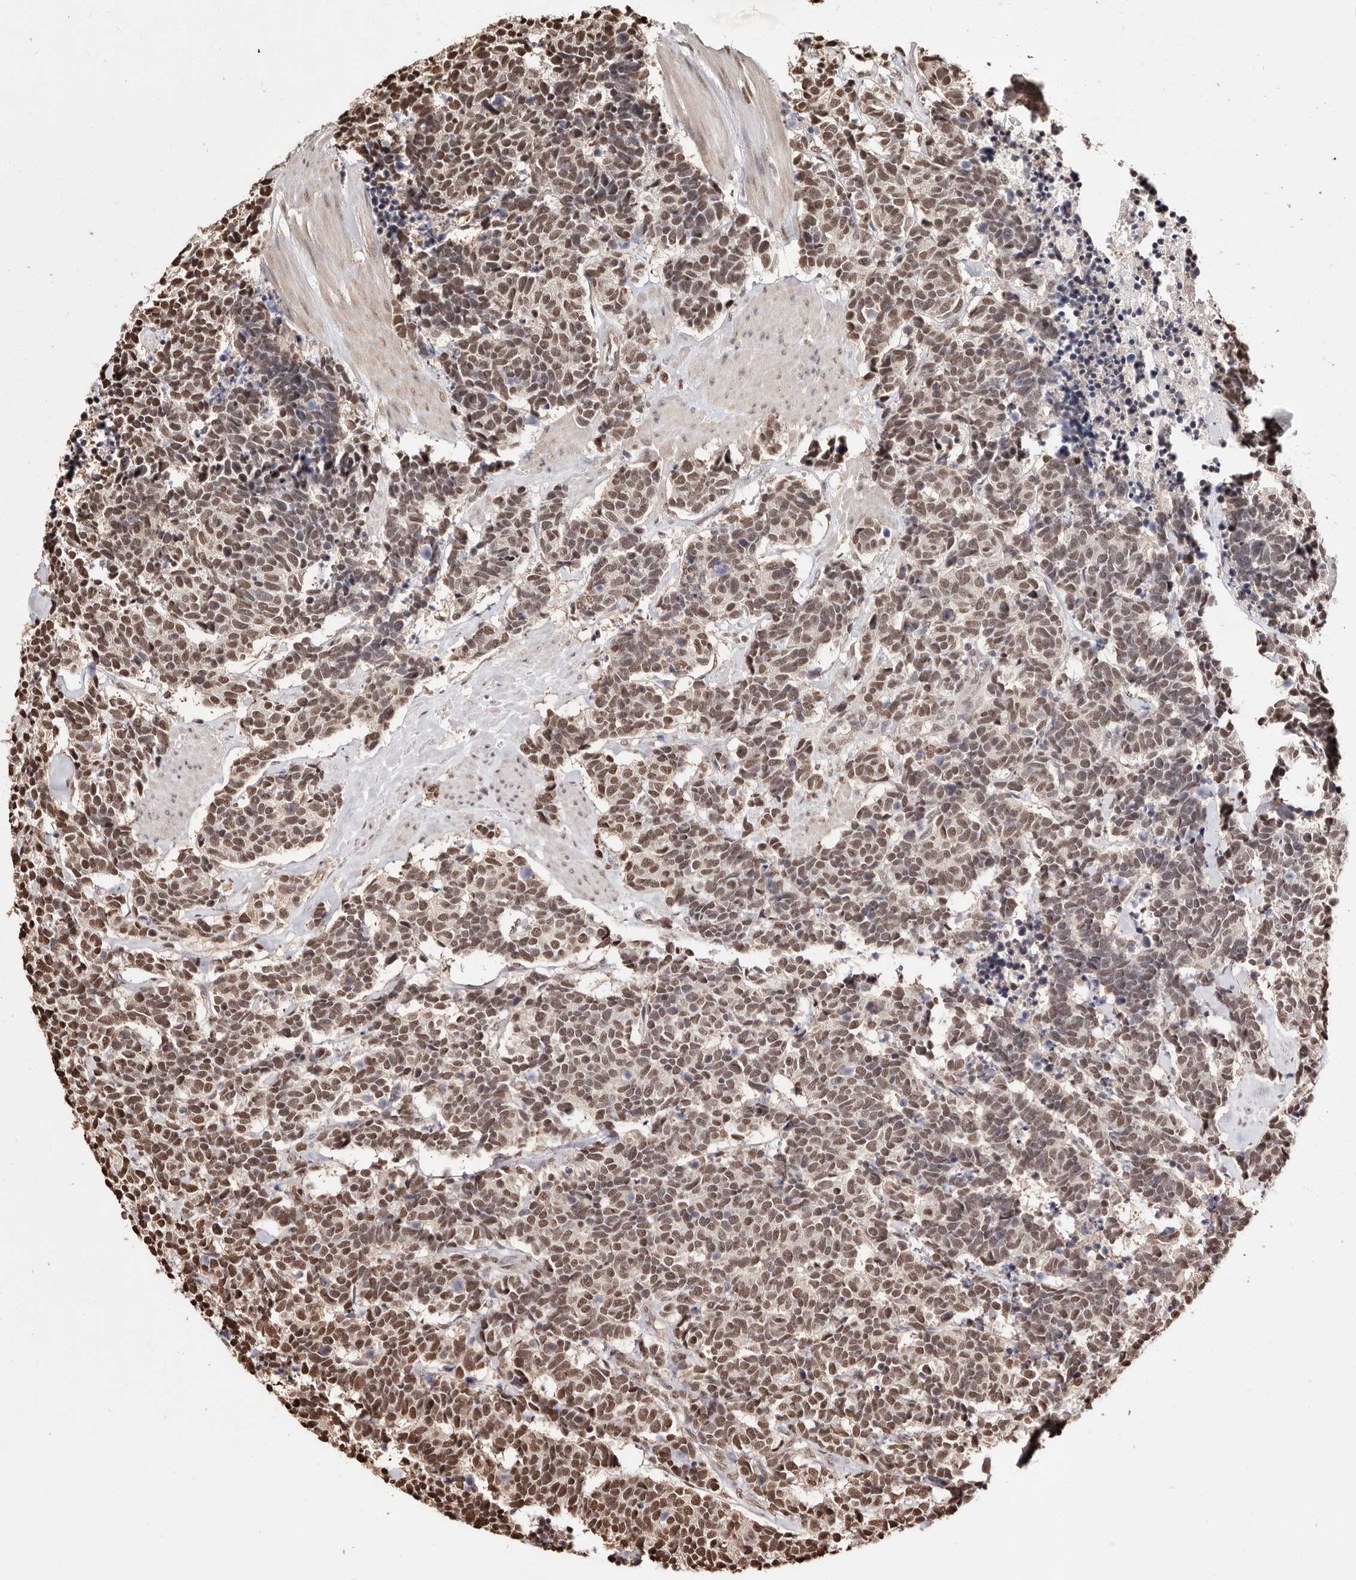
{"staining": {"intensity": "moderate", "quantity": ">75%", "location": "nuclear"}, "tissue": "carcinoid", "cell_type": "Tumor cells", "image_type": "cancer", "snomed": [{"axis": "morphology", "description": "Carcinoma, NOS"}, {"axis": "morphology", "description": "Carcinoid, malignant, NOS"}, {"axis": "topography", "description": "Urinary bladder"}], "caption": "Tumor cells display moderate nuclear positivity in approximately >75% of cells in carcinoid.", "gene": "BICRAL", "patient": {"sex": "male", "age": 57}}